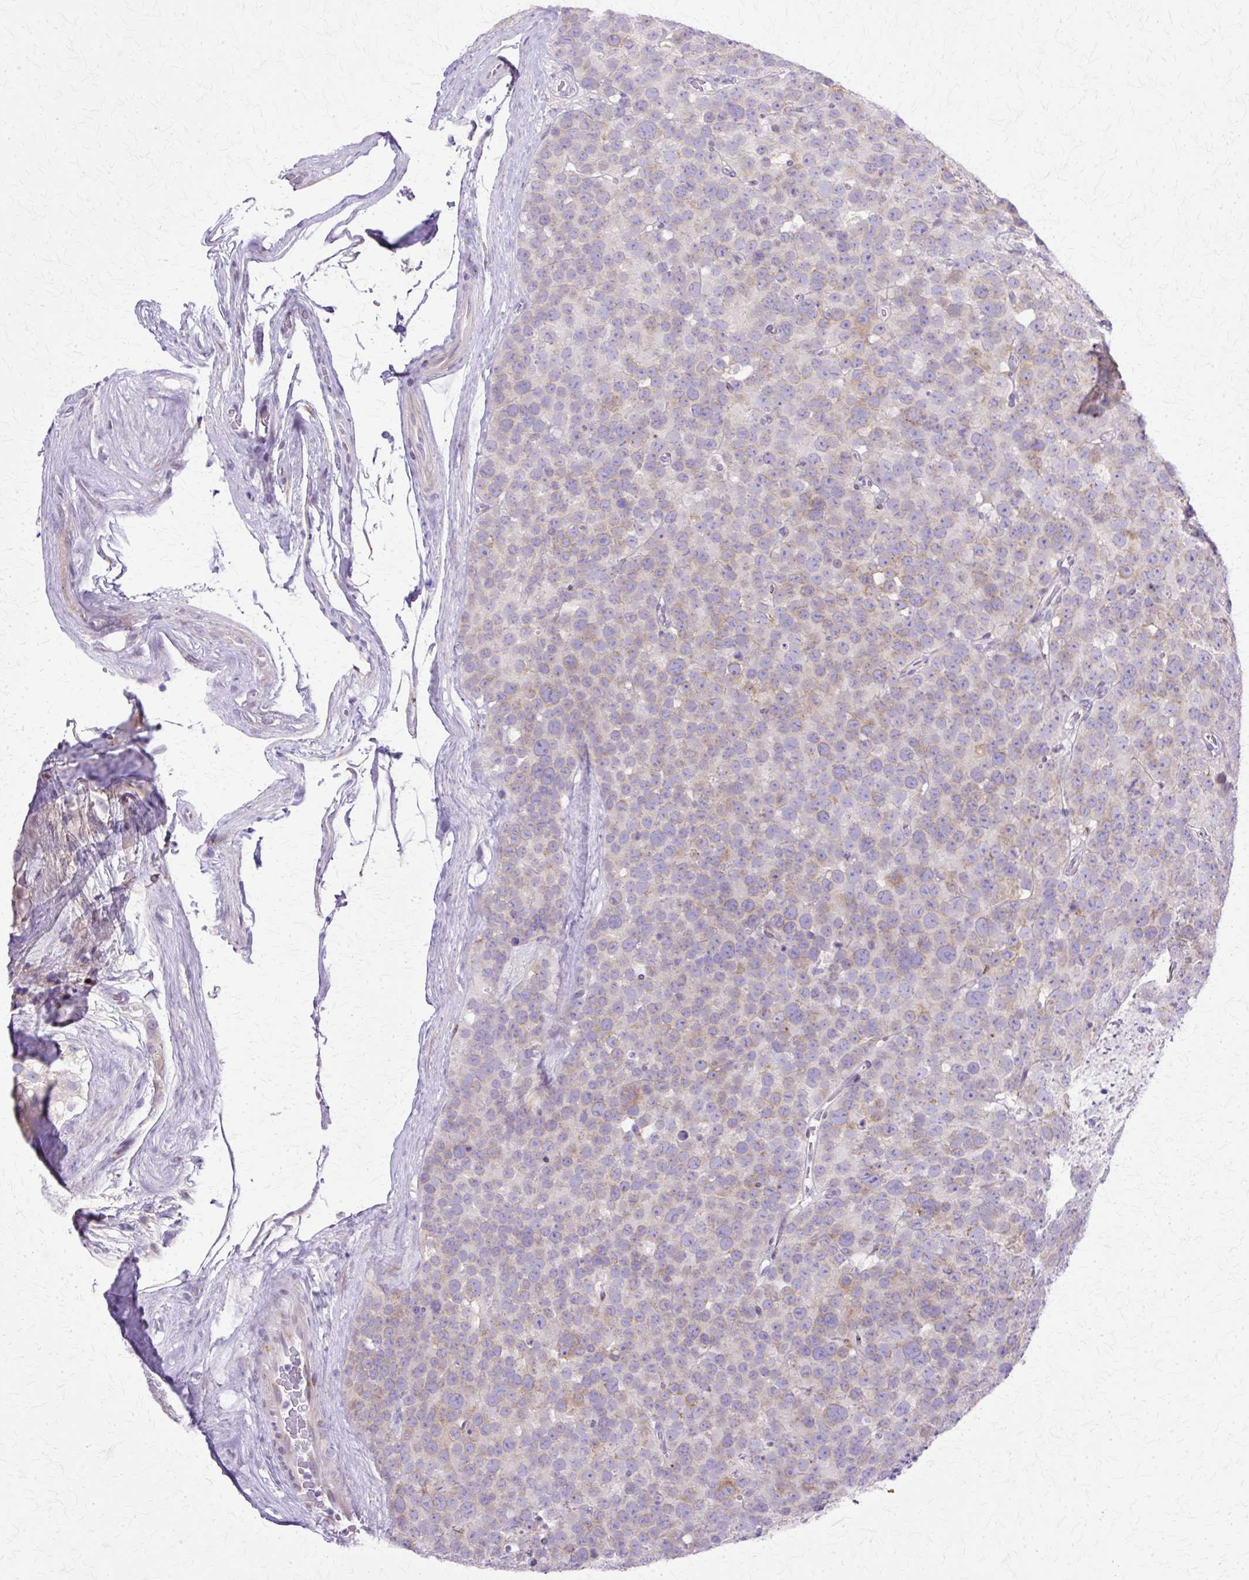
{"staining": {"intensity": "weak", "quantity": "25%-75%", "location": "cytoplasmic/membranous"}, "tissue": "testis cancer", "cell_type": "Tumor cells", "image_type": "cancer", "snomed": [{"axis": "morphology", "description": "Seminoma, NOS"}, {"axis": "topography", "description": "Testis"}], "caption": "Testis seminoma tissue displays weak cytoplasmic/membranous expression in approximately 25%-75% of tumor cells, visualized by immunohistochemistry.", "gene": "TBC1D3G", "patient": {"sex": "male", "age": 71}}